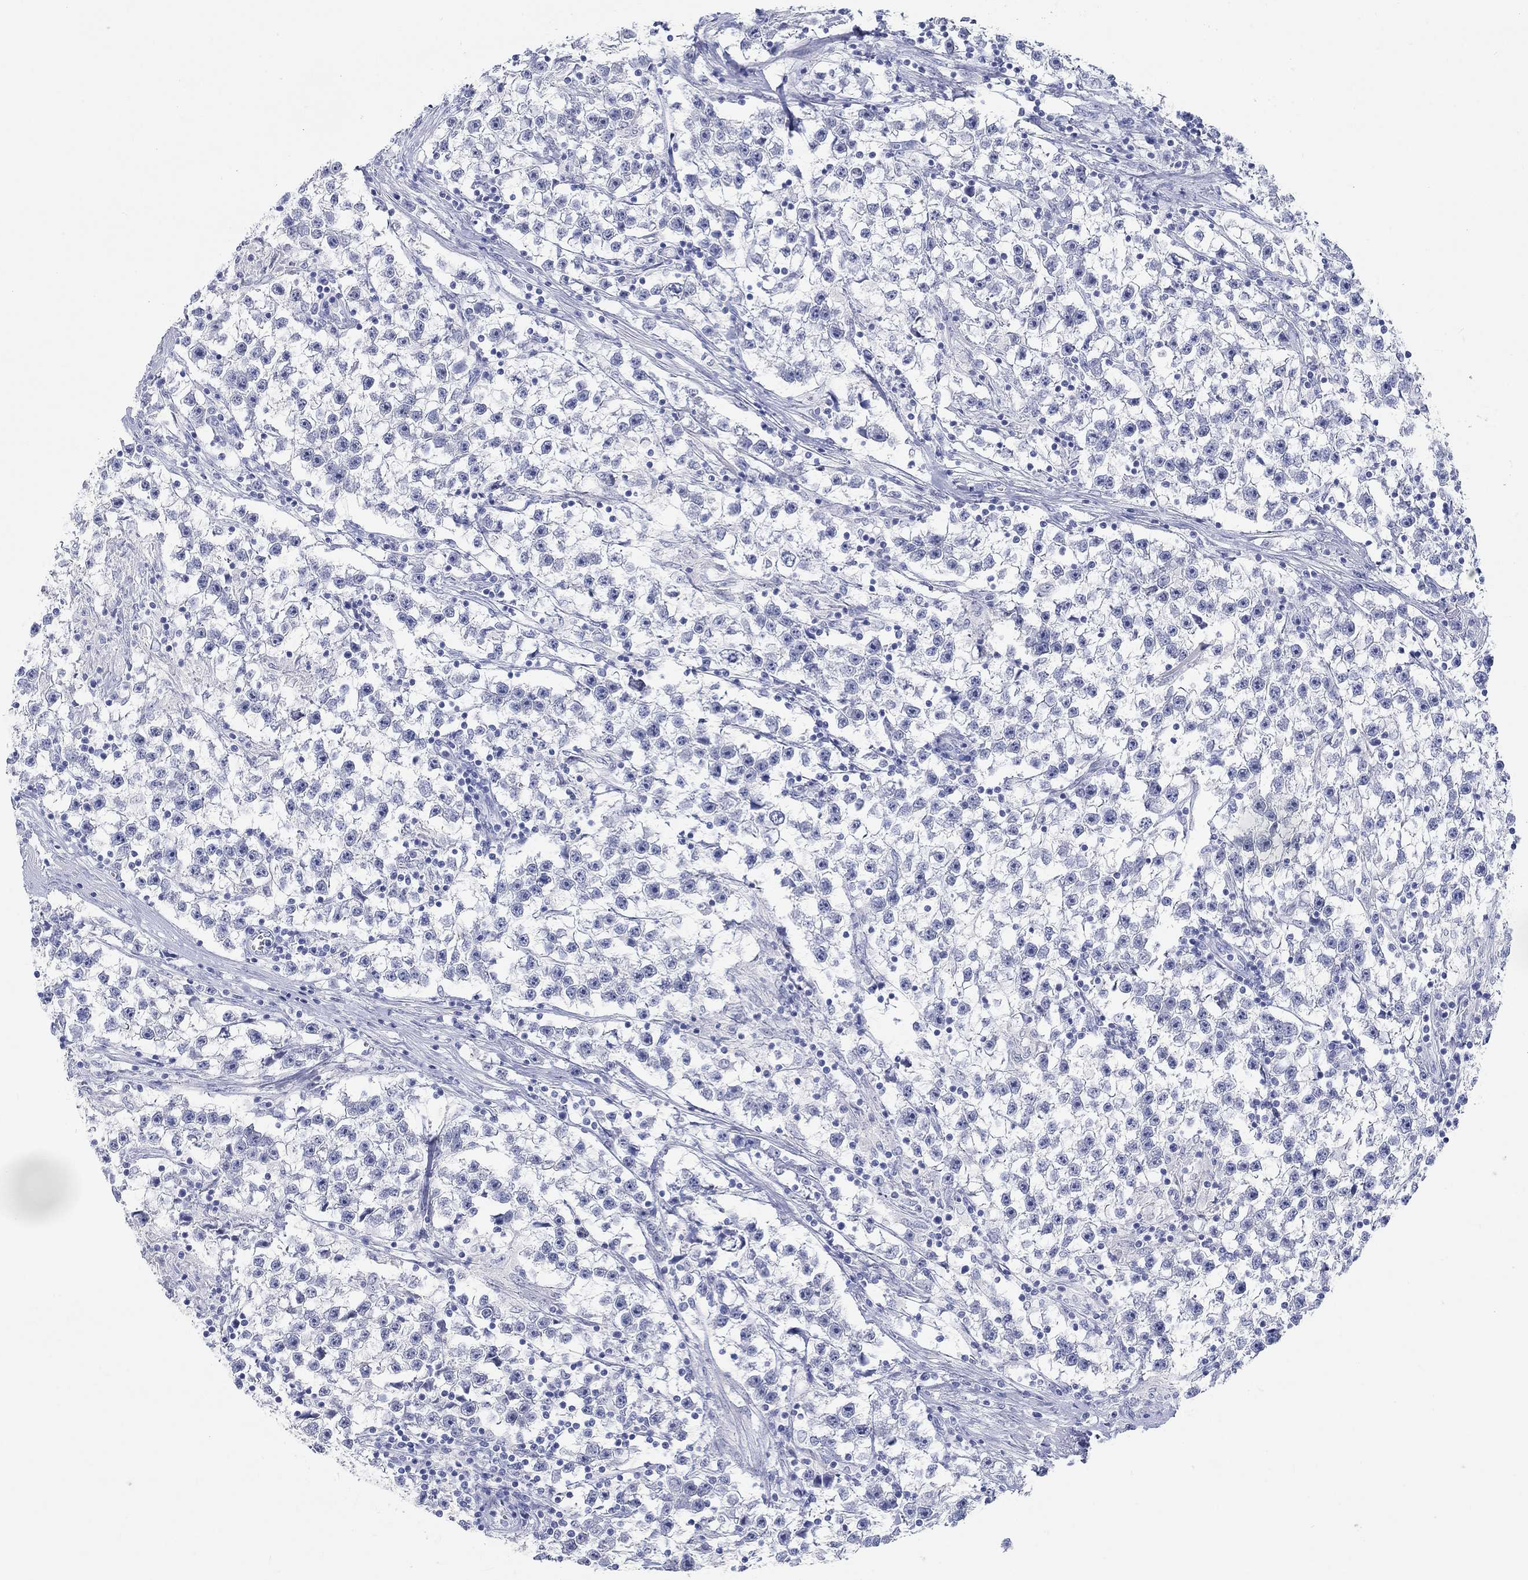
{"staining": {"intensity": "negative", "quantity": "none", "location": "none"}, "tissue": "testis cancer", "cell_type": "Tumor cells", "image_type": "cancer", "snomed": [{"axis": "morphology", "description": "Seminoma, NOS"}, {"axis": "topography", "description": "Testis"}], "caption": "Immunohistochemistry (IHC) of human seminoma (testis) exhibits no positivity in tumor cells.", "gene": "GRIA3", "patient": {"sex": "male", "age": 59}}